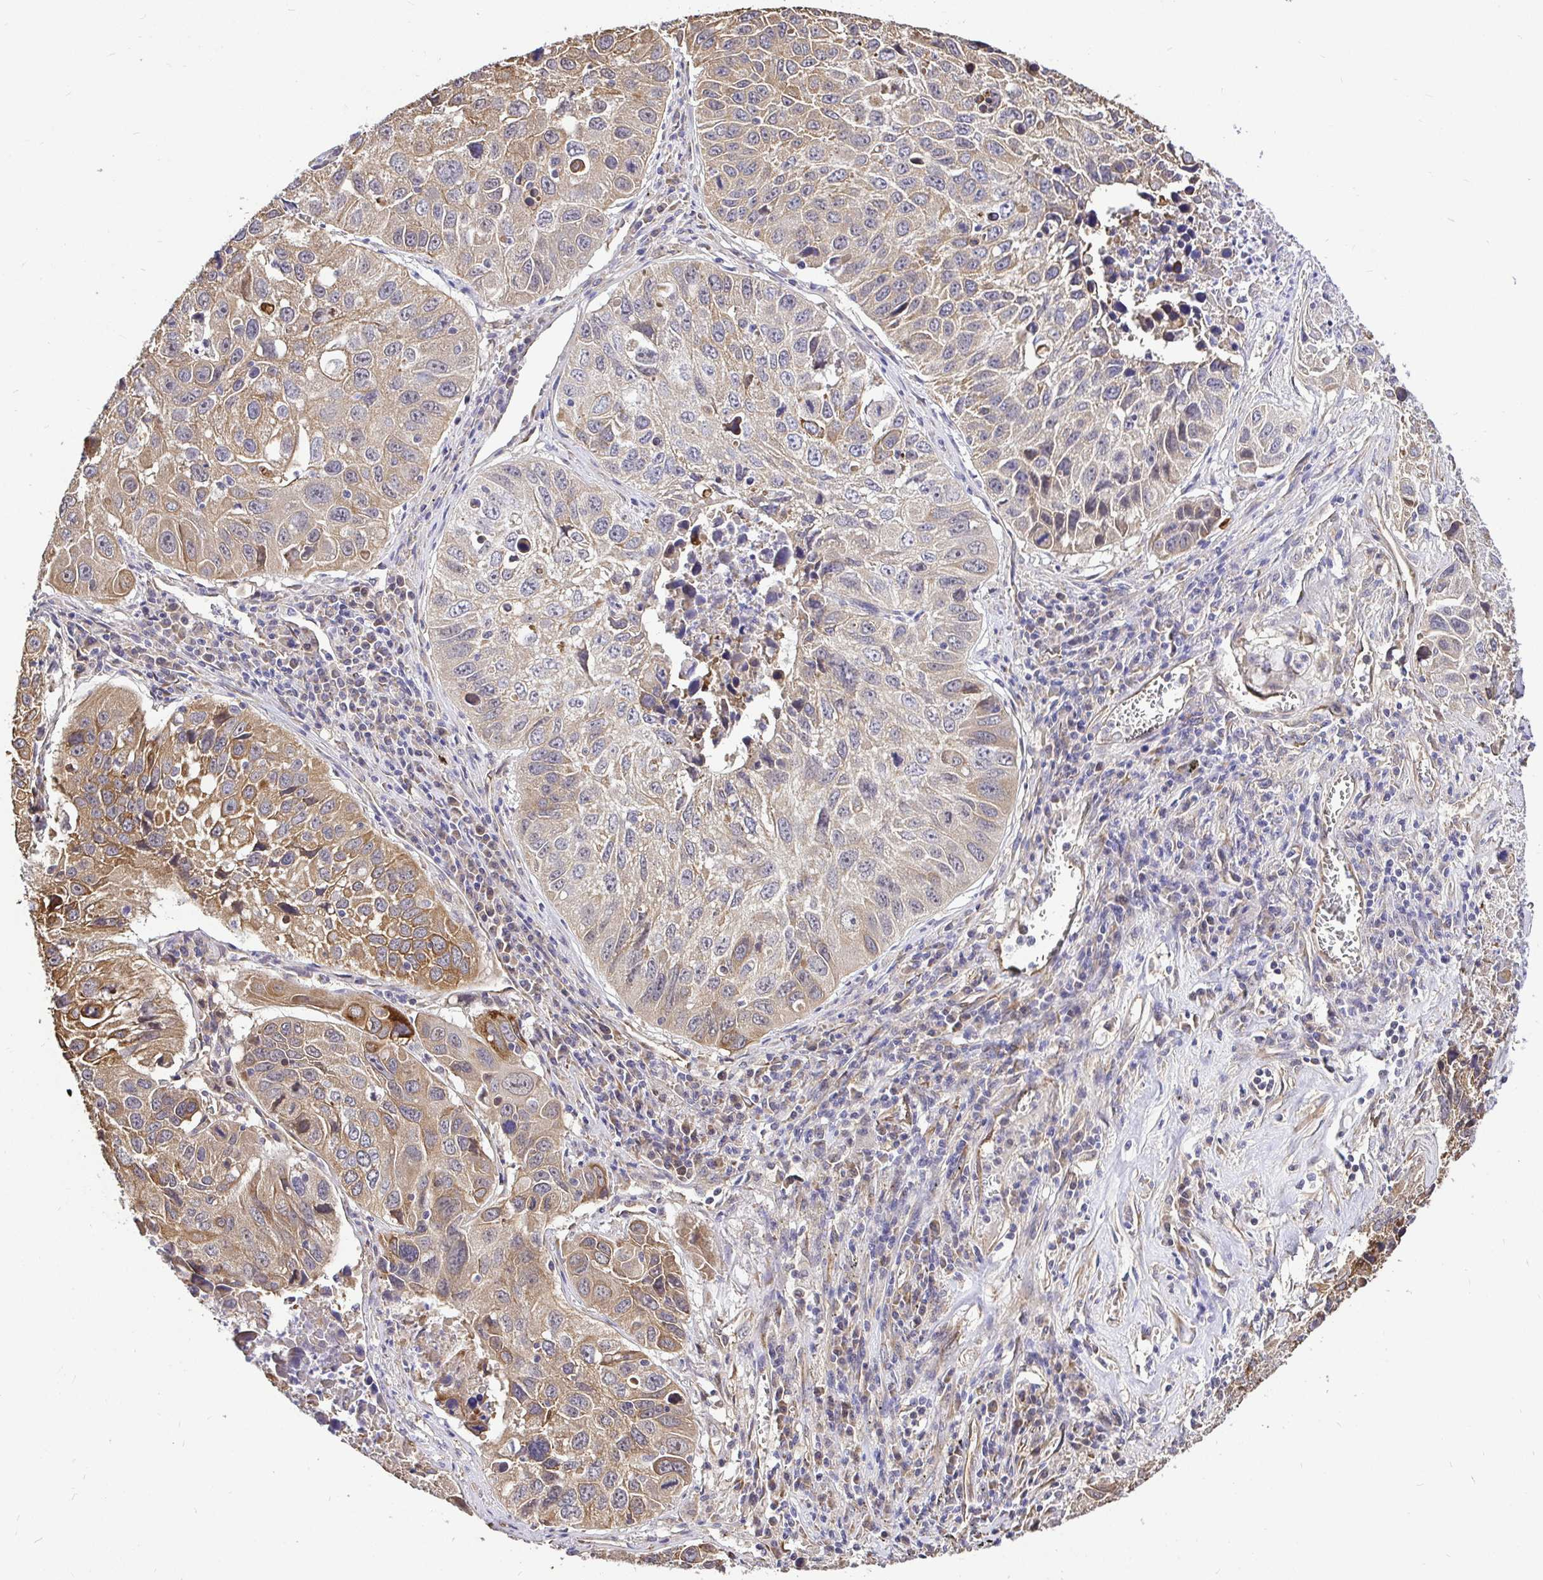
{"staining": {"intensity": "moderate", "quantity": "25%-75%", "location": "cytoplasmic/membranous"}, "tissue": "lung cancer", "cell_type": "Tumor cells", "image_type": "cancer", "snomed": [{"axis": "morphology", "description": "Squamous cell carcinoma, NOS"}, {"axis": "topography", "description": "Lung"}], "caption": "Immunohistochemical staining of lung cancer (squamous cell carcinoma) displays medium levels of moderate cytoplasmic/membranous expression in approximately 25%-75% of tumor cells. The staining was performed using DAB (3,3'-diaminobenzidine) to visualize the protein expression in brown, while the nuclei were stained in blue with hematoxylin (Magnification: 20x).", "gene": "CCDC122", "patient": {"sex": "female", "age": 61}}